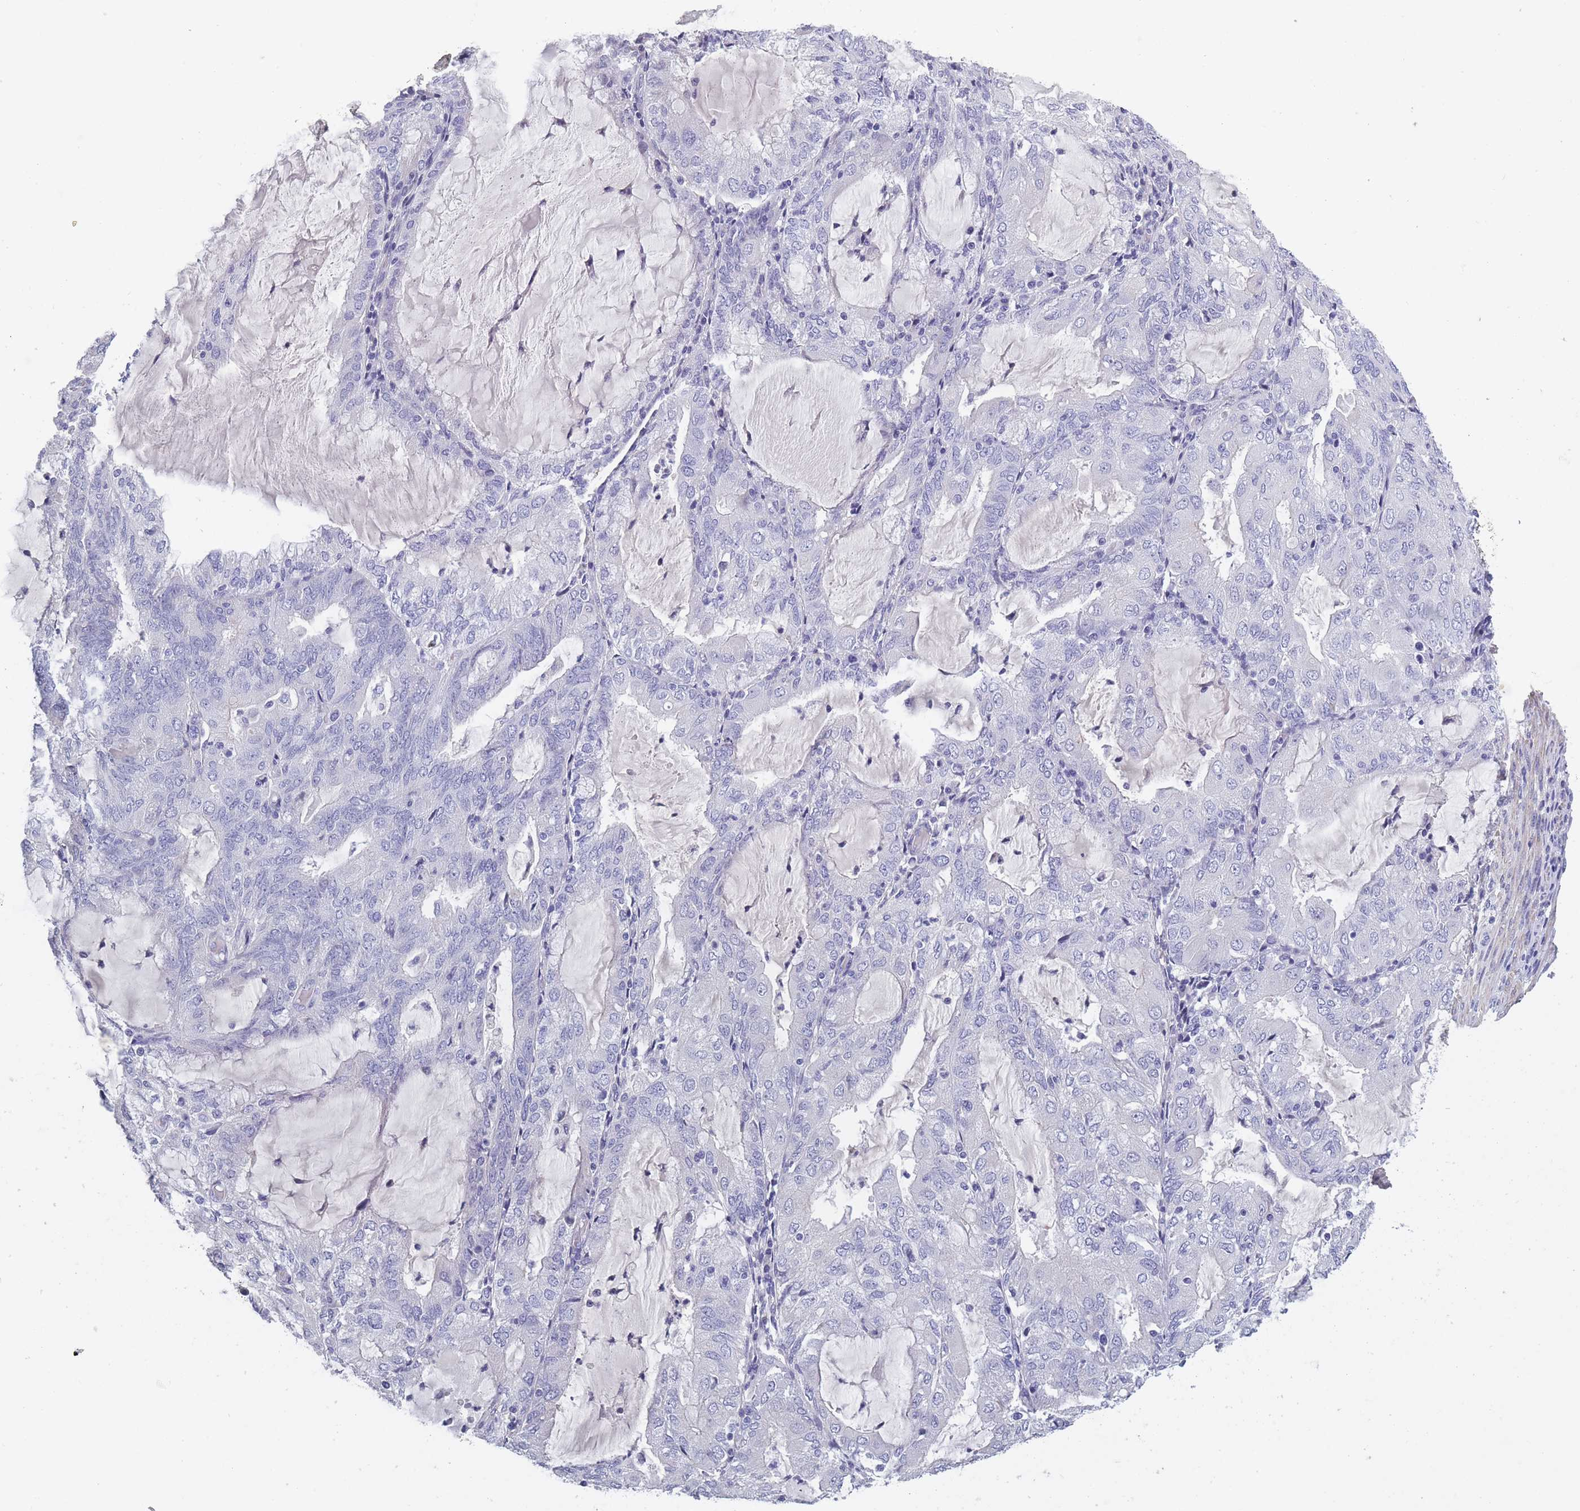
{"staining": {"intensity": "negative", "quantity": "none", "location": "none"}, "tissue": "endometrial cancer", "cell_type": "Tumor cells", "image_type": "cancer", "snomed": [{"axis": "morphology", "description": "Adenocarcinoma, NOS"}, {"axis": "topography", "description": "Endometrium"}], "caption": "Immunohistochemical staining of endometrial adenocarcinoma demonstrates no significant positivity in tumor cells.", "gene": "OR4C5", "patient": {"sex": "female", "age": 81}}